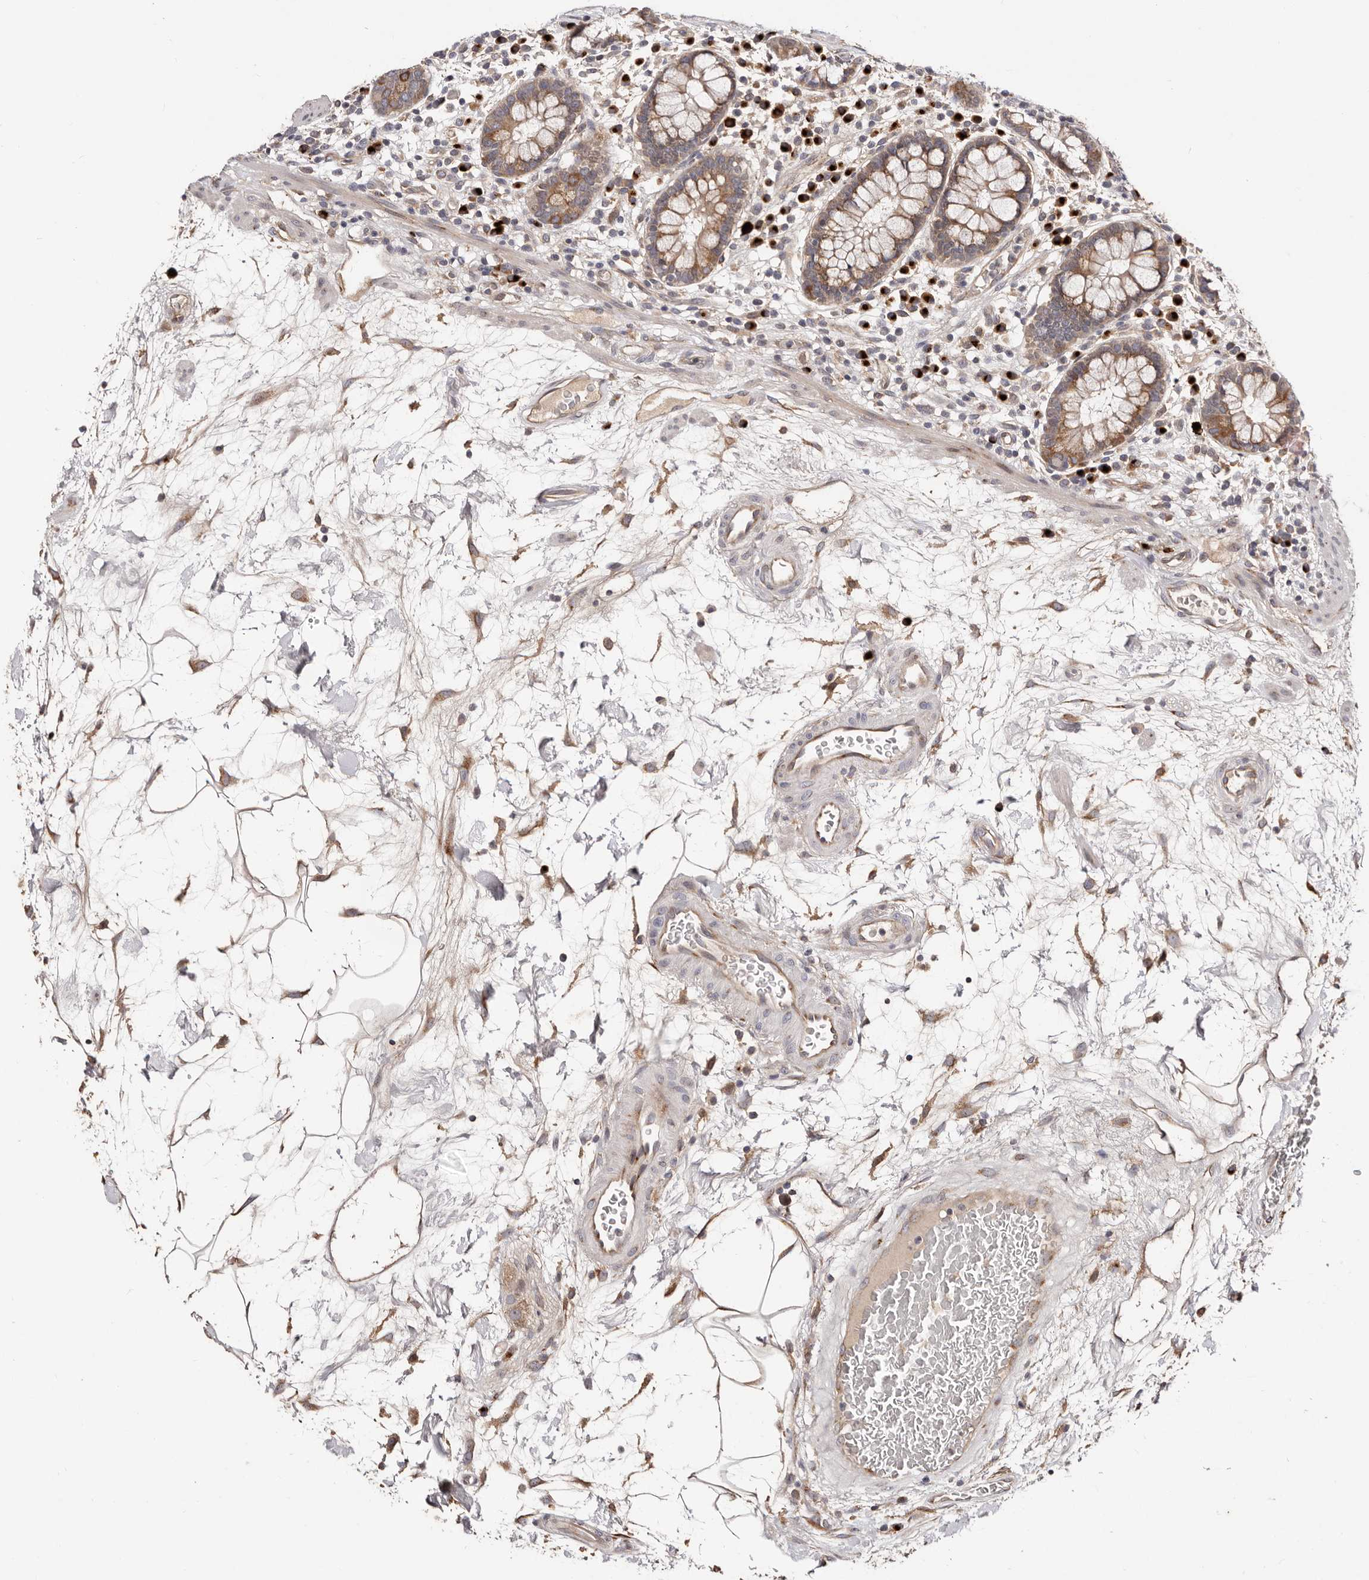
{"staining": {"intensity": "moderate", "quantity": "25%-75%", "location": "cytoplasmic/membranous"}, "tissue": "colon", "cell_type": "Endothelial cells", "image_type": "normal", "snomed": [{"axis": "morphology", "description": "Normal tissue, NOS"}, {"axis": "topography", "description": "Colon"}], "caption": "Moderate cytoplasmic/membranous expression is identified in about 25%-75% of endothelial cells in benign colon.", "gene": "DACT2", "patient": {"sex": "female", "age": 79}}